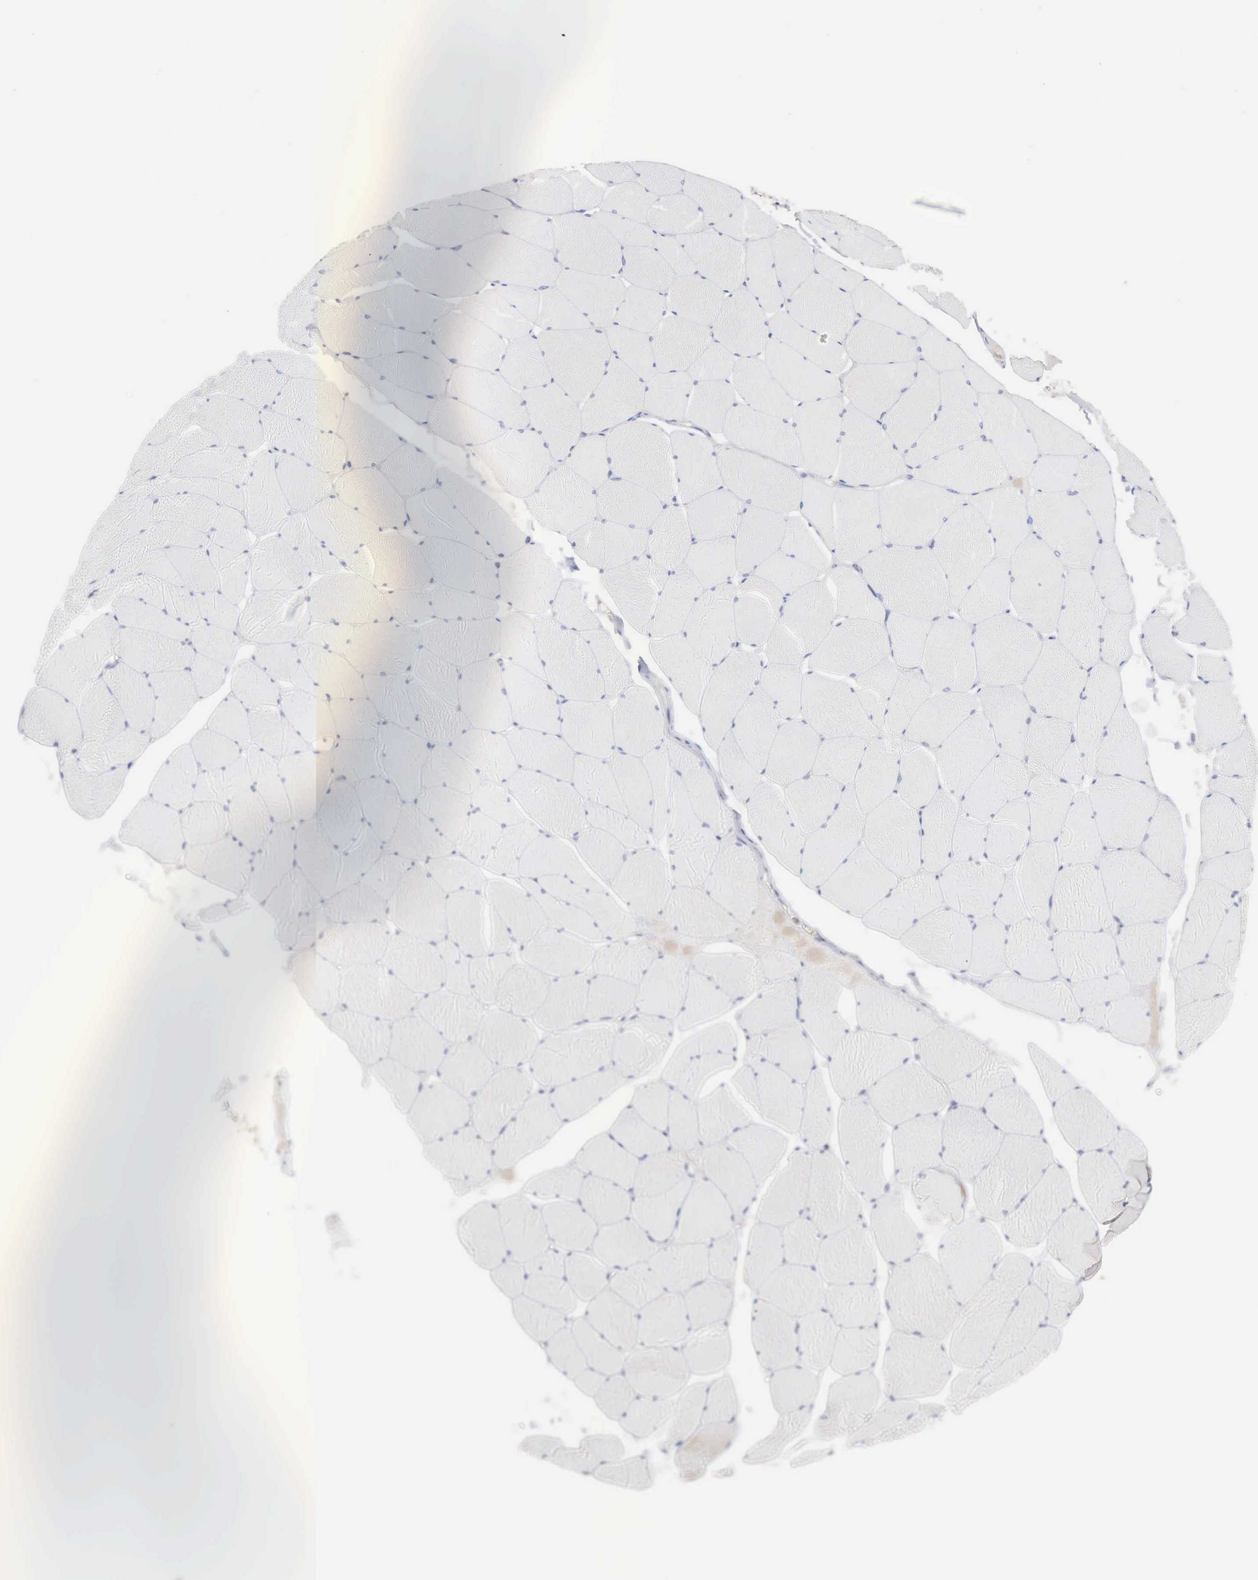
{"staining": {"intensity": "negative", "quantity": "none", "location": "none"}, "tissue": "skeletal muscle", "cell_type": "Myocytes", "image_type": "normal", "snomed": [{"axis": "morphology", "description": "Normal tissue, NOS"}, {"axis": "topography", "description": "Skeletal muscle"}, {"axis": "topography", "description": "Salivary gland"}], "caption": "This is a photomicrograph of IHC staining of unremarkable skeletal muscle, which shows no positivity in myocytes.", "gene": "MTHFD1", "patient": {"sex": "male", "age": 62}}